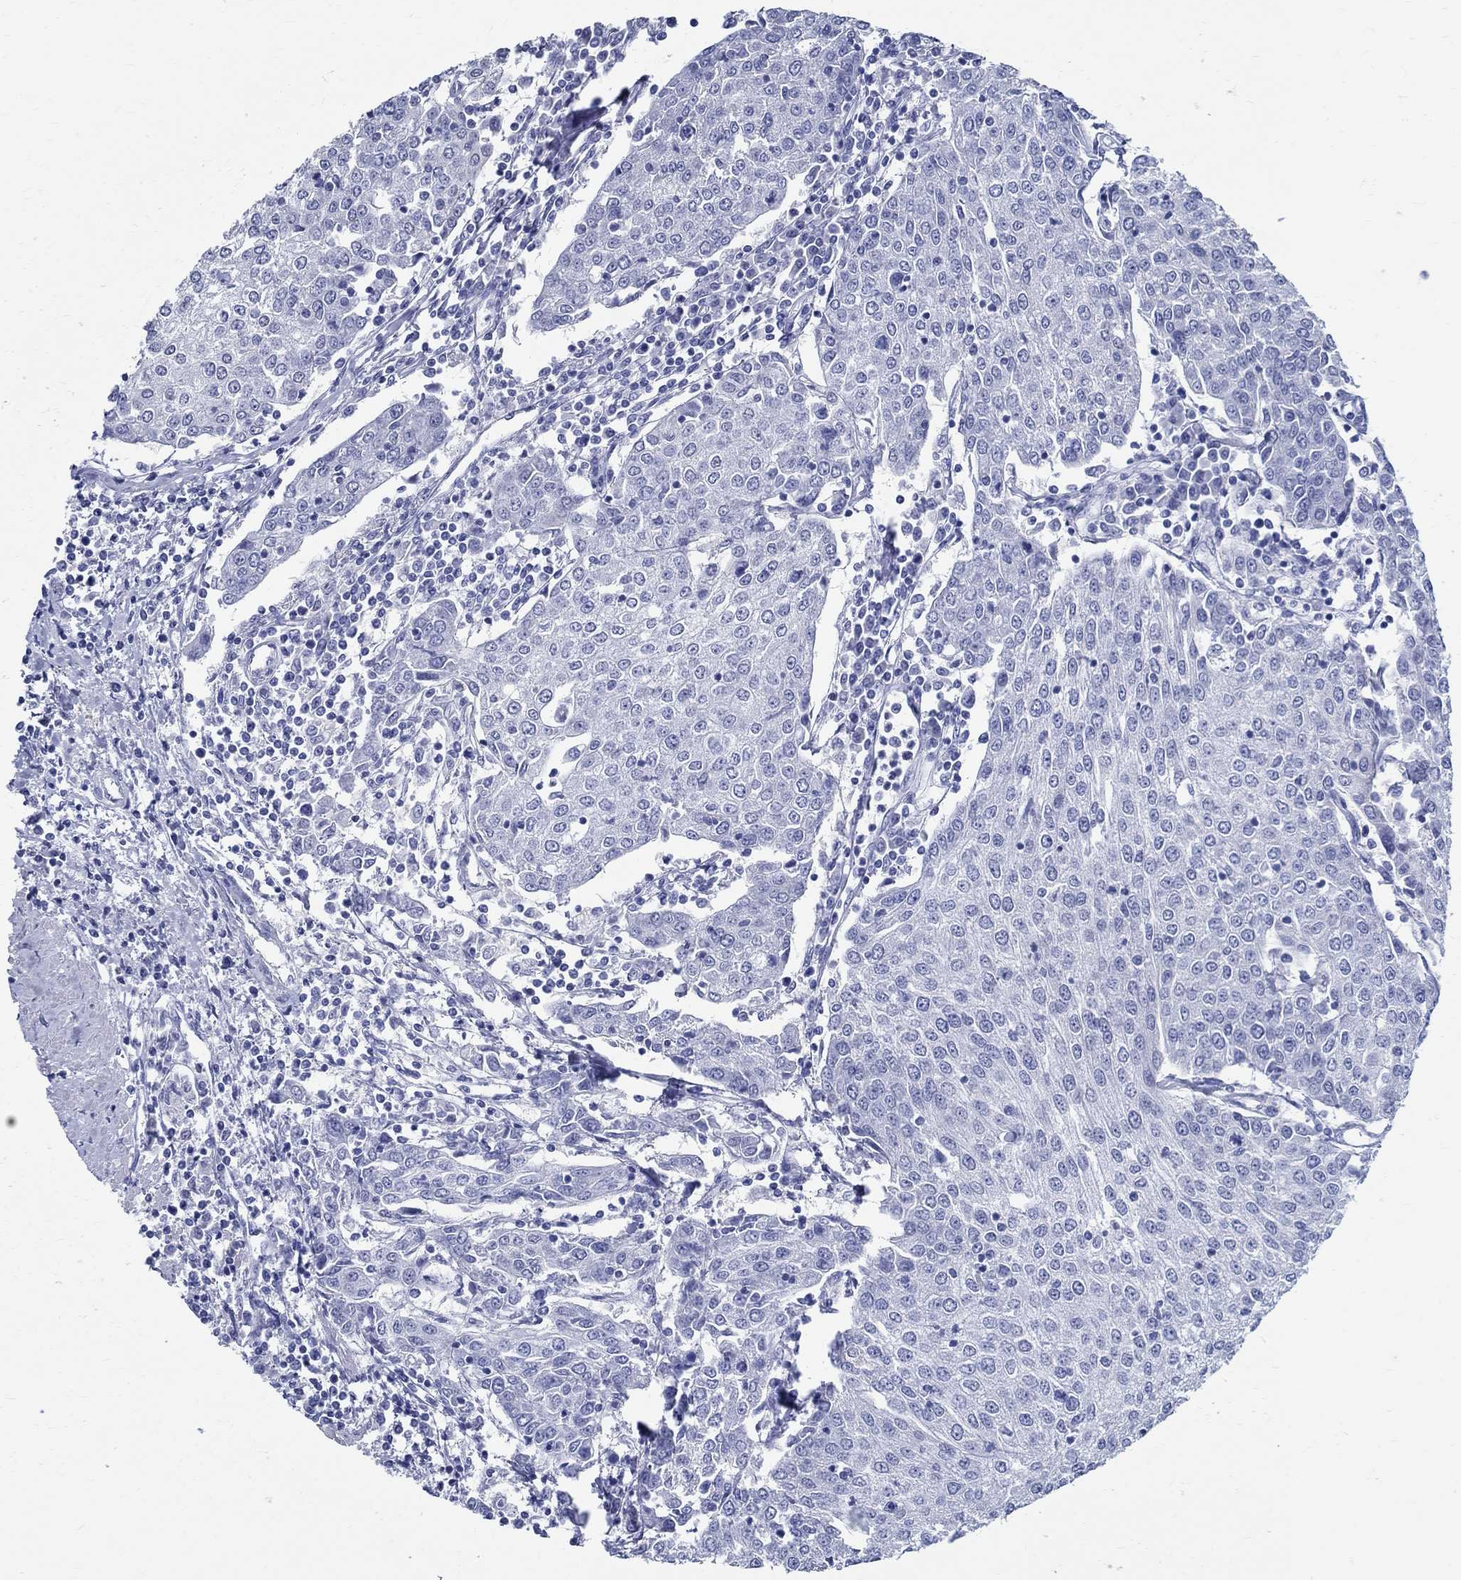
{"staining": {"intensity": "negative", "quantity": "none", "location": "none"}, "tissue": "urothelial cancer", "cell_type": "Tumor cells", "image_type": "cancer", "snomed": [{"axis": "morphology", "description": "Urothelial carcinoma, High grade"}, {"axis": "topography", "description": "Urinary bladder"}], "caption": "Tumor cells show no significant protein expression in high-grade urothelial carcinoma. The staining was performed using DAB (3,3'-diaminobenzidine) to visualize the protein expression in brown, while the nuclei were stained in blue with hematoxylin (Magnification: 20x).", "gene": "TSPAN16", "patient": {"sex": "female", "age": 85}}